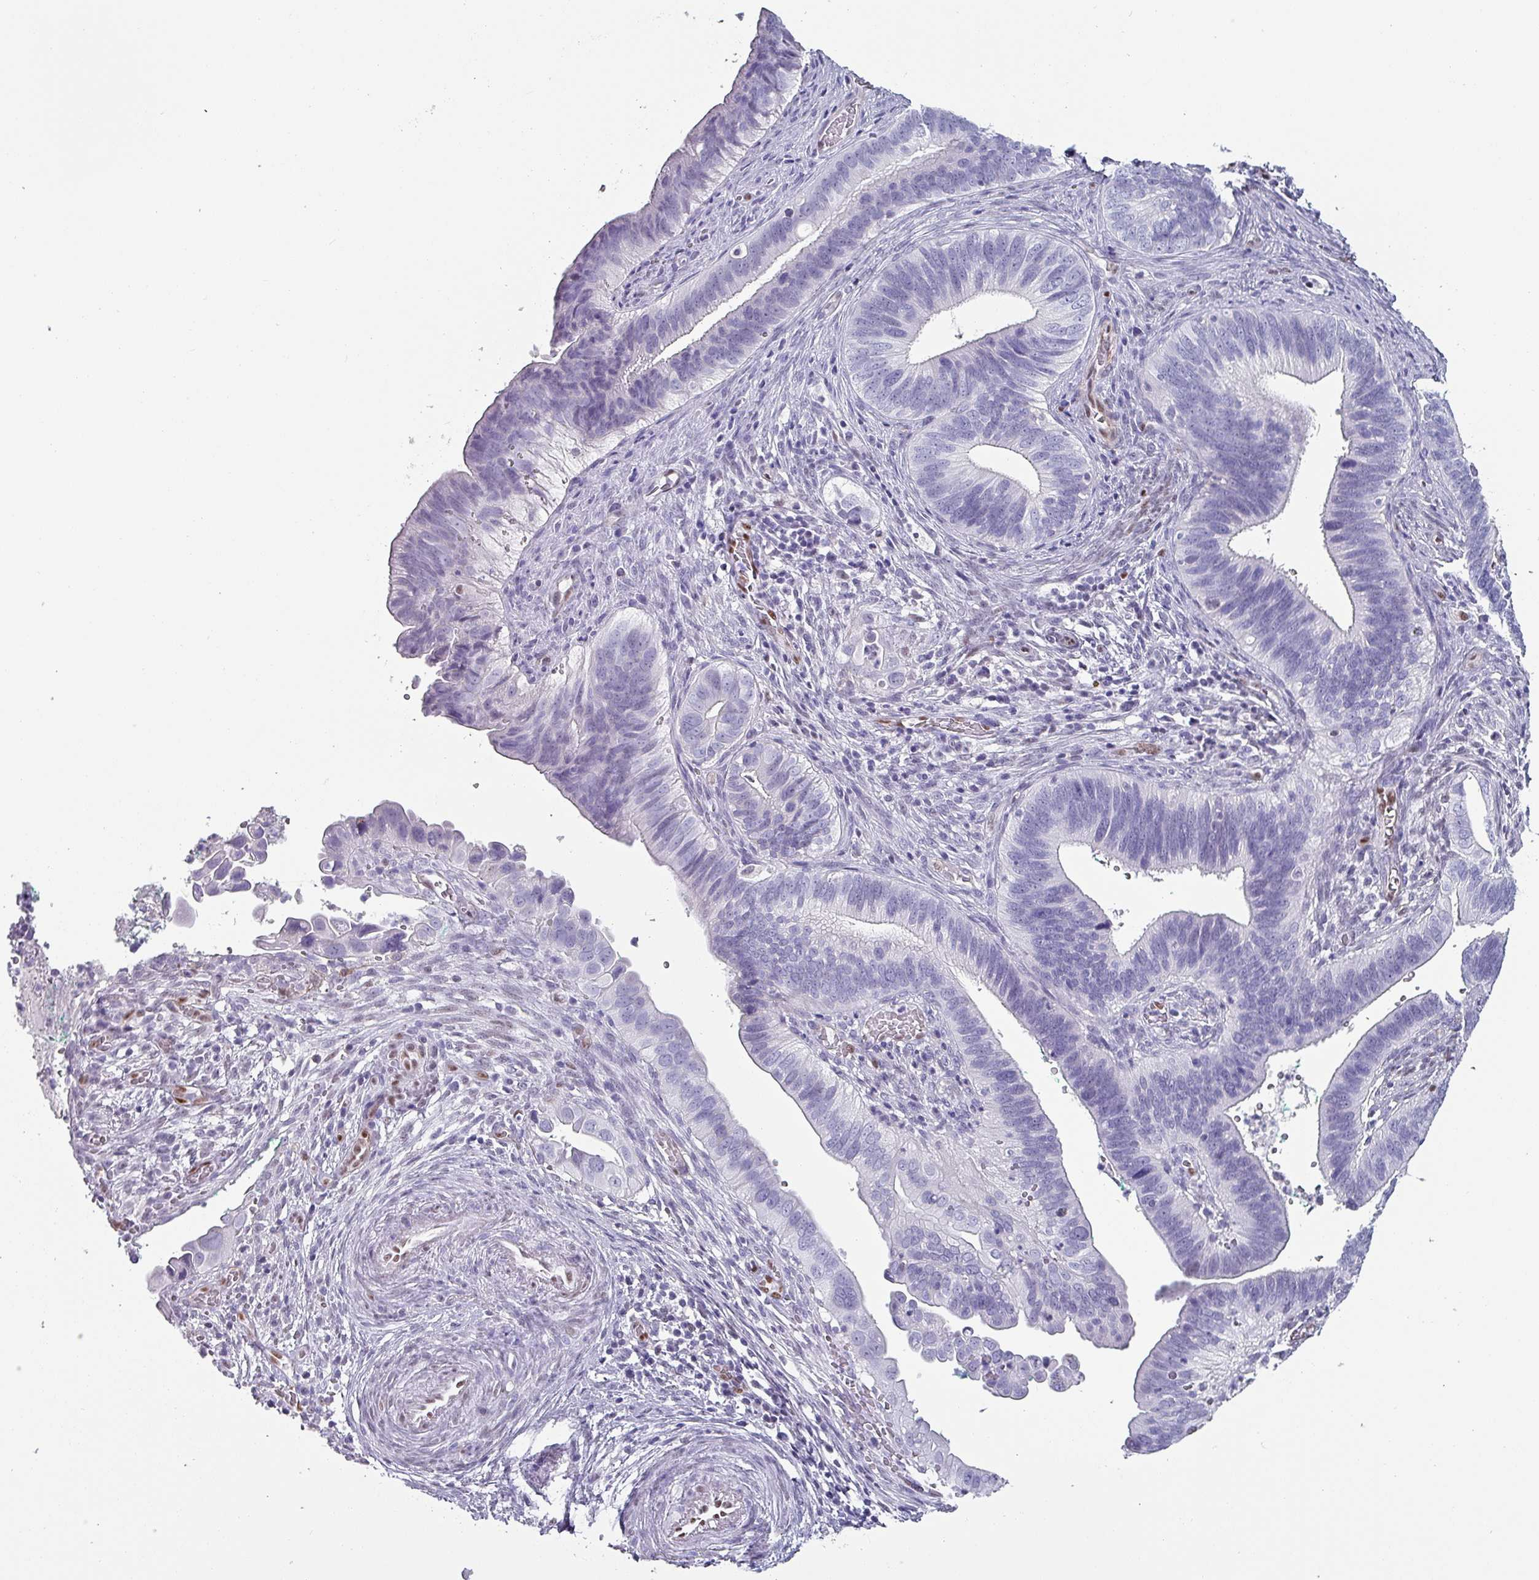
{"staining": {"intensity": "negative", "quantity": "none", "location": "none"}, "tissue": "cervical cancer", "cell_type": "Tumor cells", "image_type": "cancer", "snomed": [{"axis": "morphology", "description": "Adenocarcinoma, NOS"}, {"axis": "topography", "description": "Cervix"}], "caption": "This is a micrograph of immunohistochemistry staining of adenocarcinoma (cervical), which shows no staining in tumor cells.", "gene": "ZNF816-ZNF321P", "patient": {"sex": "female", "age": 42}}